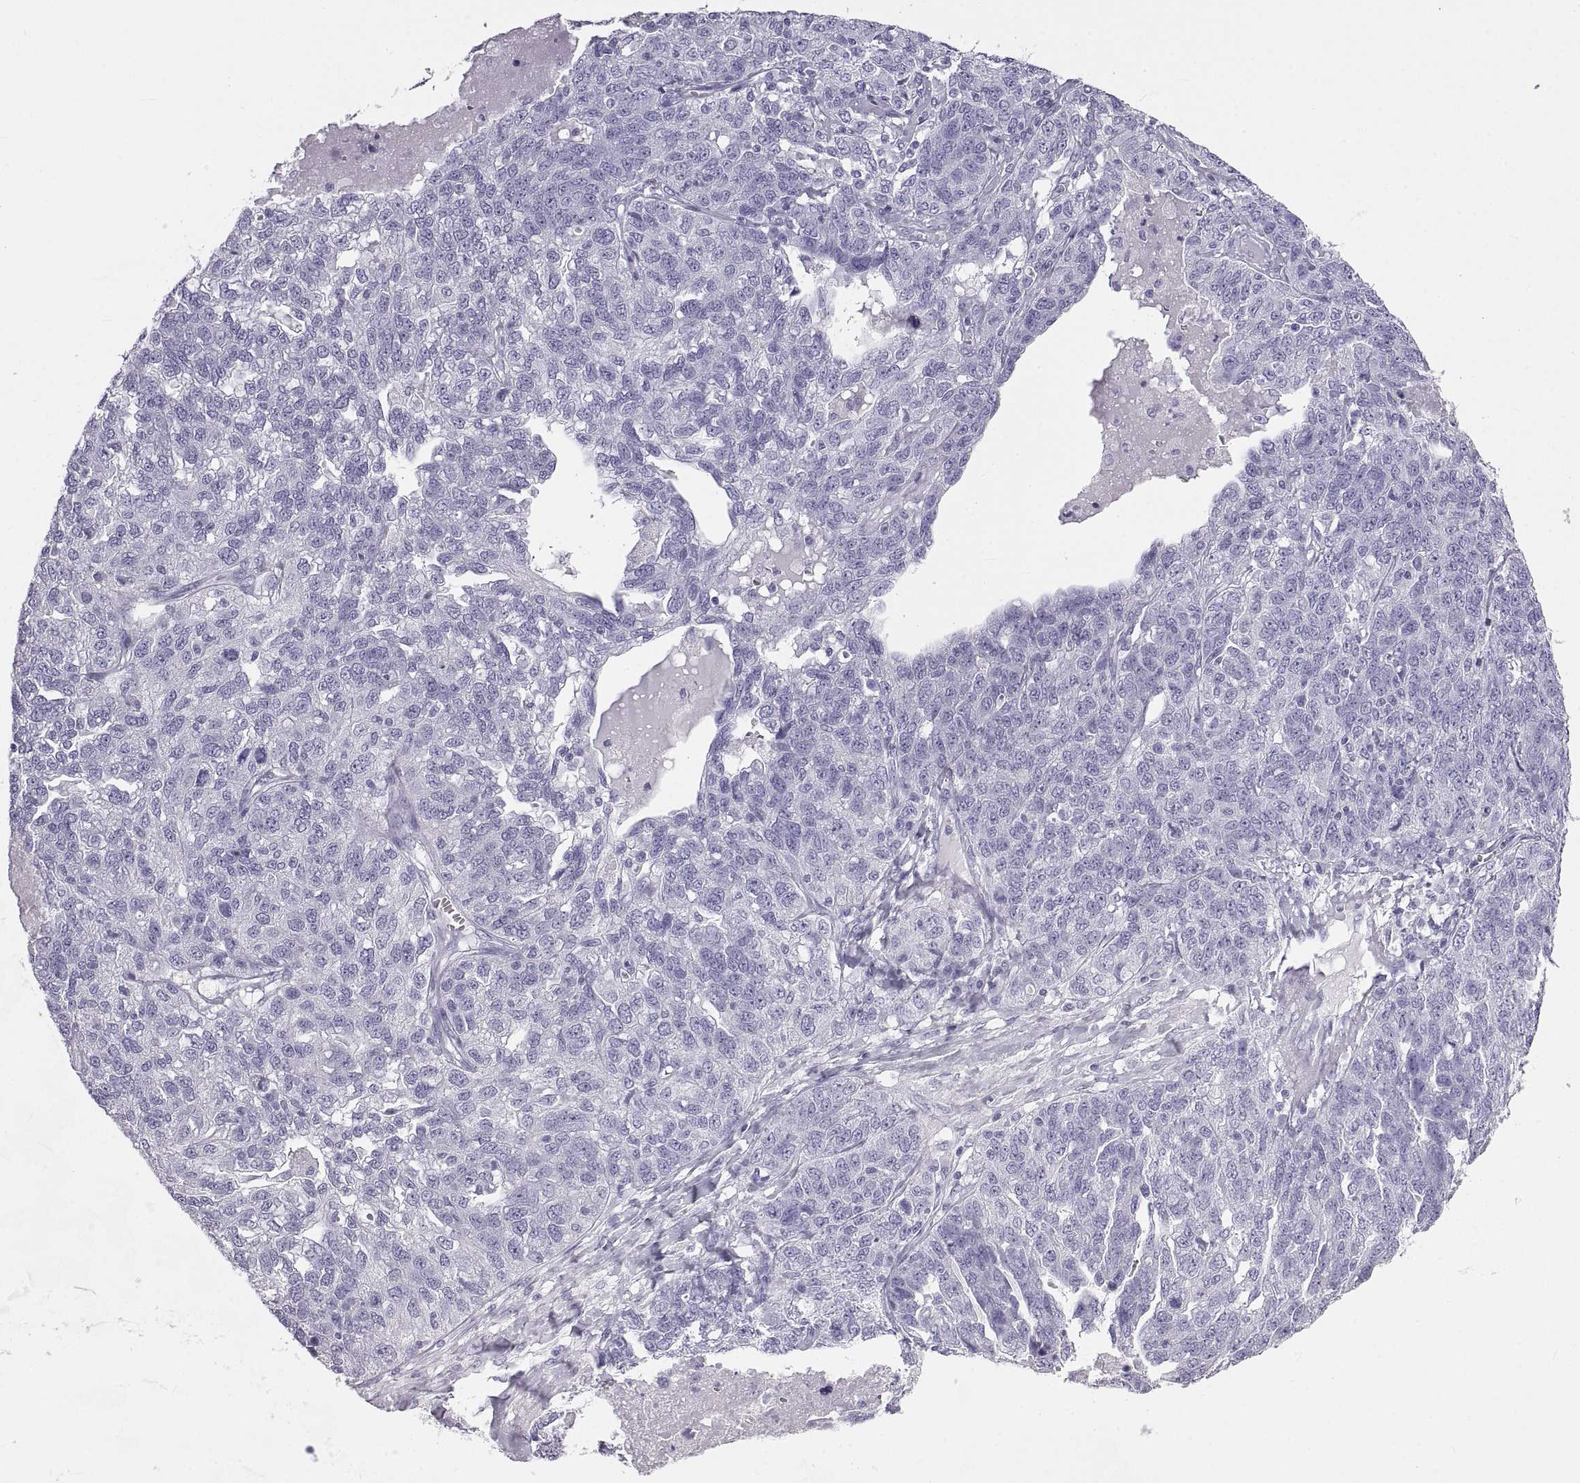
{"staining": {"intensity": "negative", "quantity": "none", "location": "none"}, "tissue": "ovarian cancer", "cell_type": "Tumor cells", "image_type": "cancer", "snomed": [{"axis": "morphology", "description": "Cystadenocarcinoma, serous, NOS"}, {"axis": "topography", "description": "Ovary"}], "caption": "Immunohistochemistry (IHC) of human ovarian serous cystadenocarcinoma displays no expression in tumor cells.", "gene": "RLBP1", "patient": {"sex": "female", "age": 71}}